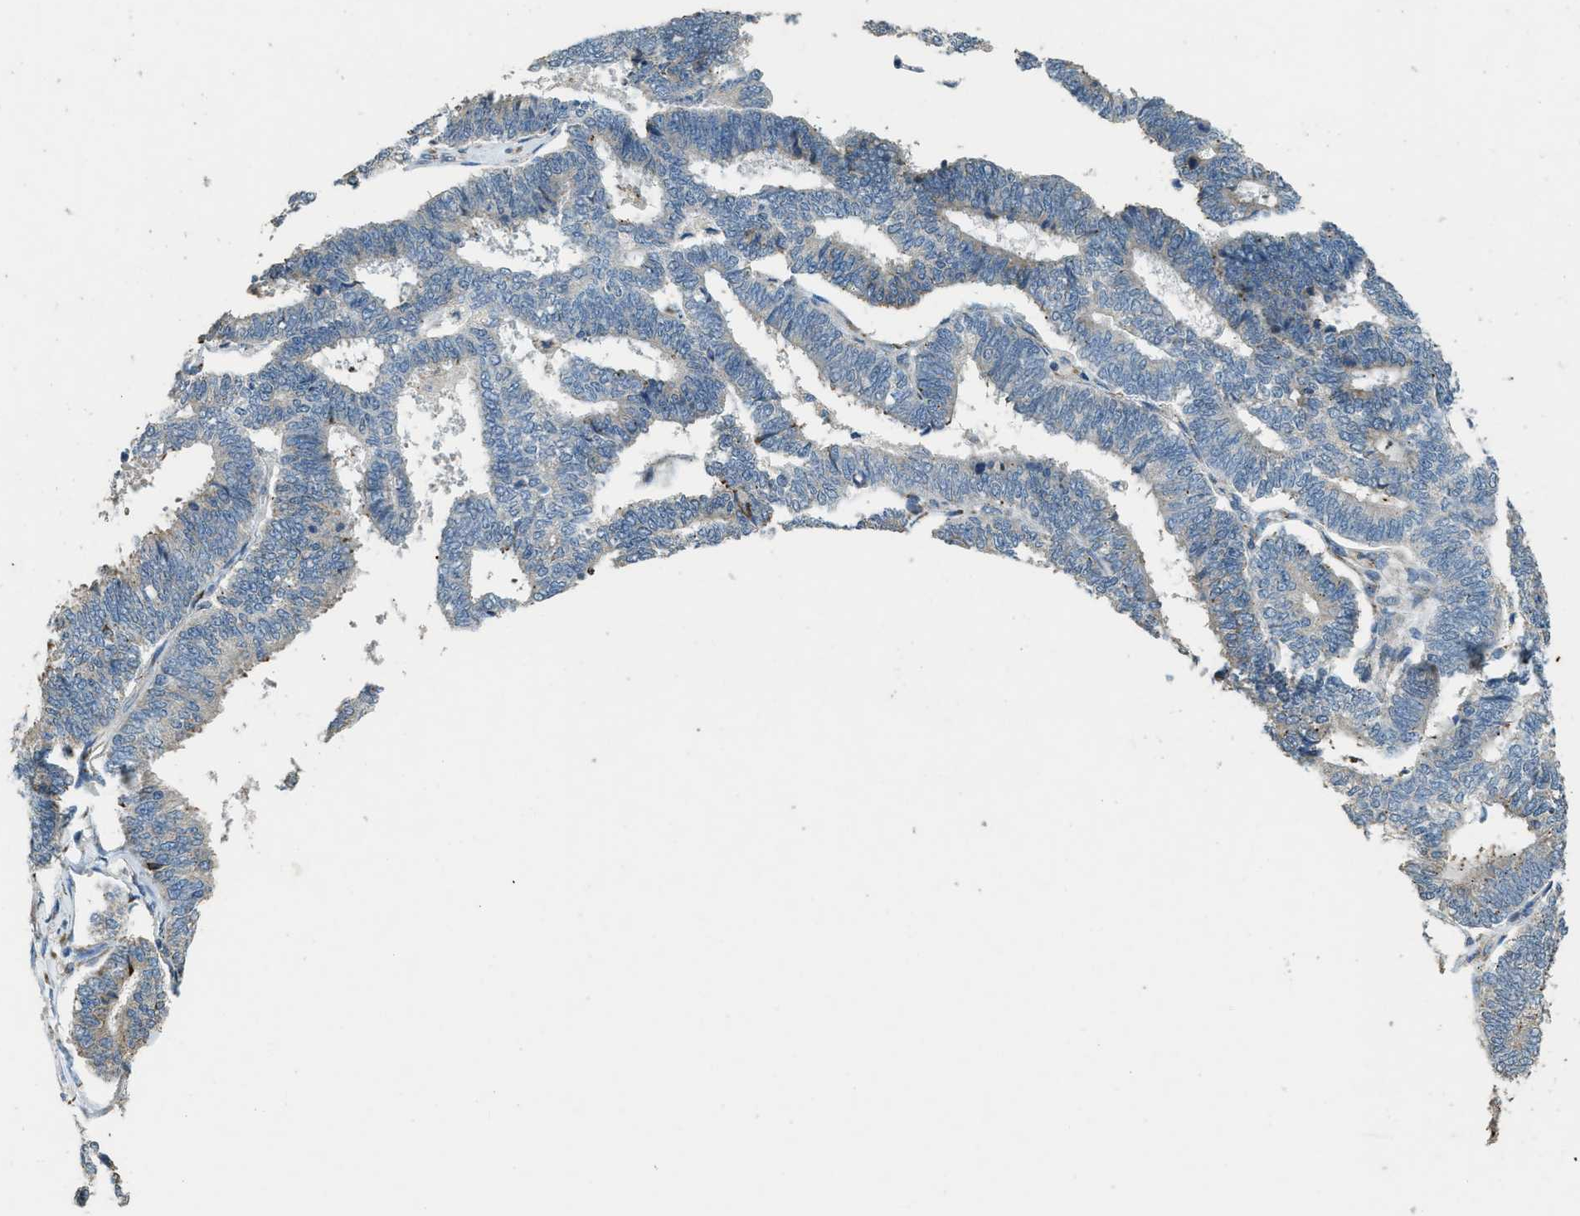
{"staining": {"intensity": "negative", "quantity": "none", "location": "none"}, "tissue": "endometrial cancer", "cell_type": "Tumor cells", "image_type": "cancer", "snomed": [{"axis": "morphology", "description": "Adenocarcinoma, NOS"}, {"axis": "topography", "description": "Endometrium"}], "caption": "Immunohistochemical staining of endometrial cancer (adenocarcinoma) reveals no significant staining in tumor cells.", "gene": "HERC2", "patient": {"sex": "female", "age": 70}}